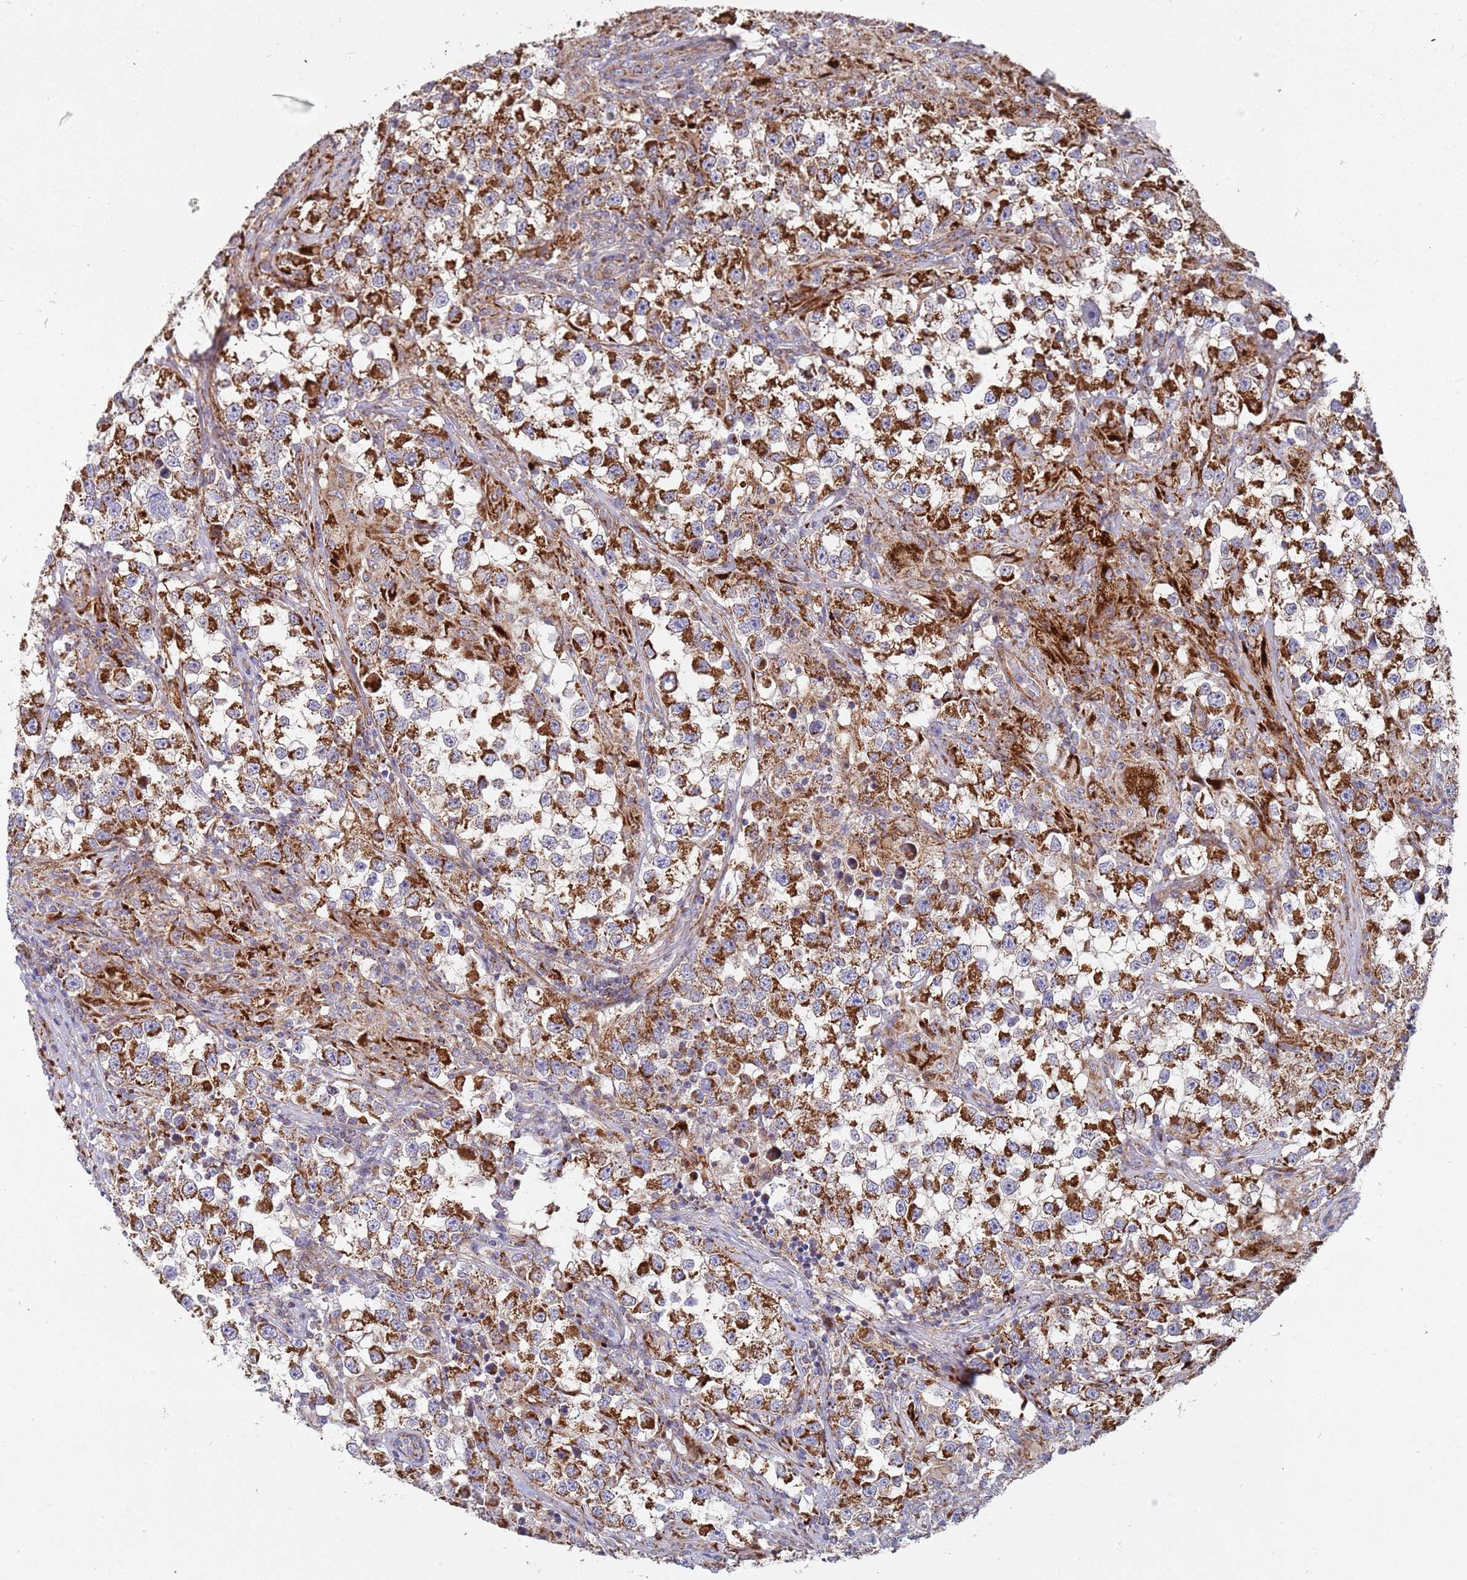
{"staining": {"intensity": "strong", "quantity": ">75%", "location": "cytoplasmic/membranous"}, "tissue": "testis cancer", "cell_type": "Tumor cells", "image_type": "cancer", "snomed": [{"axis": "morphology", "description": "Seminoma, NOS"}, {"axis": "topography", "description": "Testis"}], "caption": "Testis cancer (seminoma) stained with a protein marker shows strong staining in tumor cells.", "gene": "WDFY3", "patient": {"sex": "male", "age": 46}}